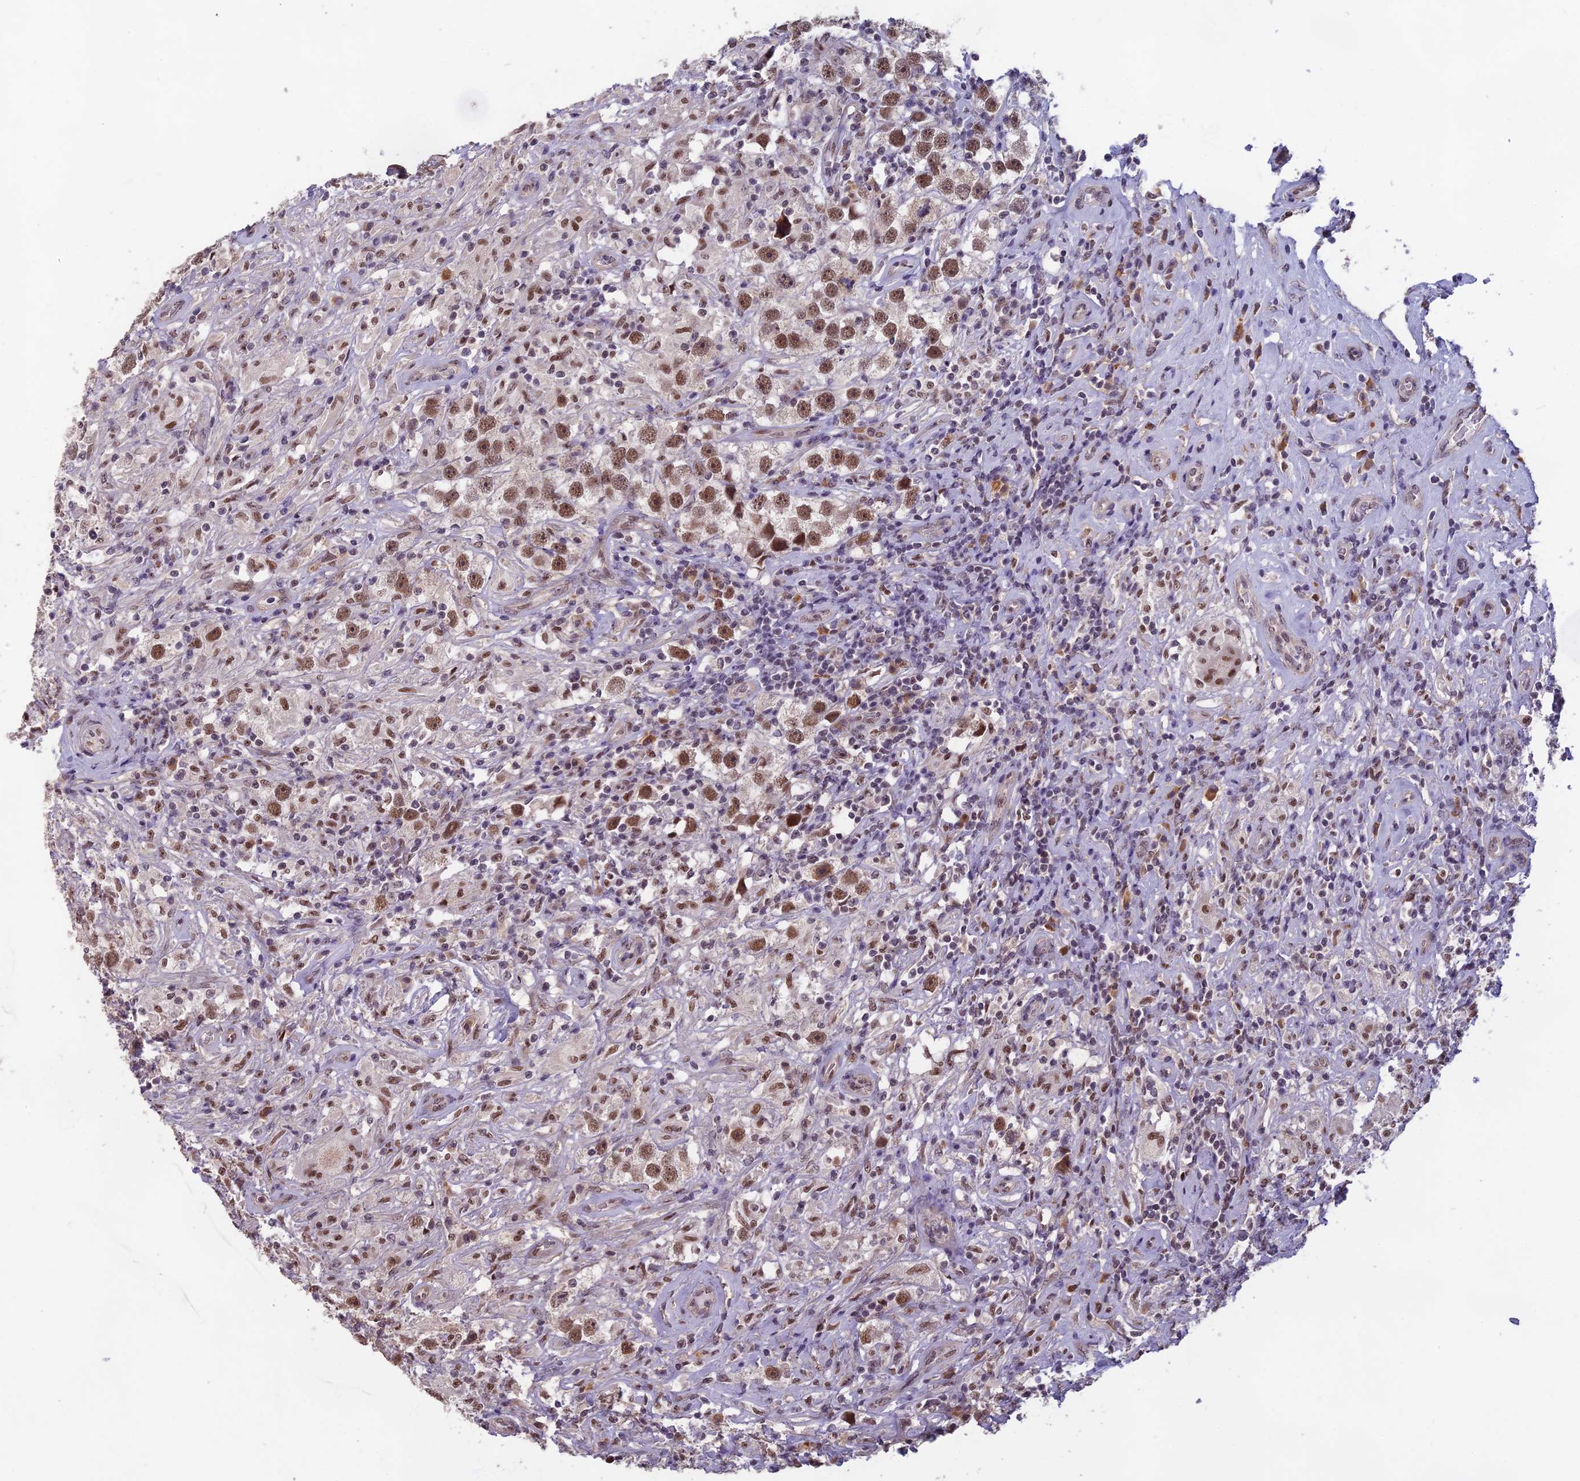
{"staining": {"intensity": "moderate", "quantity": ">75%", "location": "nuclear"}, "tissue": "testis cancer", "cell_type": "Tumor cells", "image_type": "cancer", "snomed": [{"axis": "morphology", "description": "Seminoma, NOS"}, {"axis": "topography", "description": "Testis"}], "caption": "The photomicrograph reveals immunohistochemical staining of seminoma (testis). There is moderate nuclear expression is identified in about >75% of tumor cells.", "gene": "MORF4L1", "patient": {"sex": "male", "age": 49}}